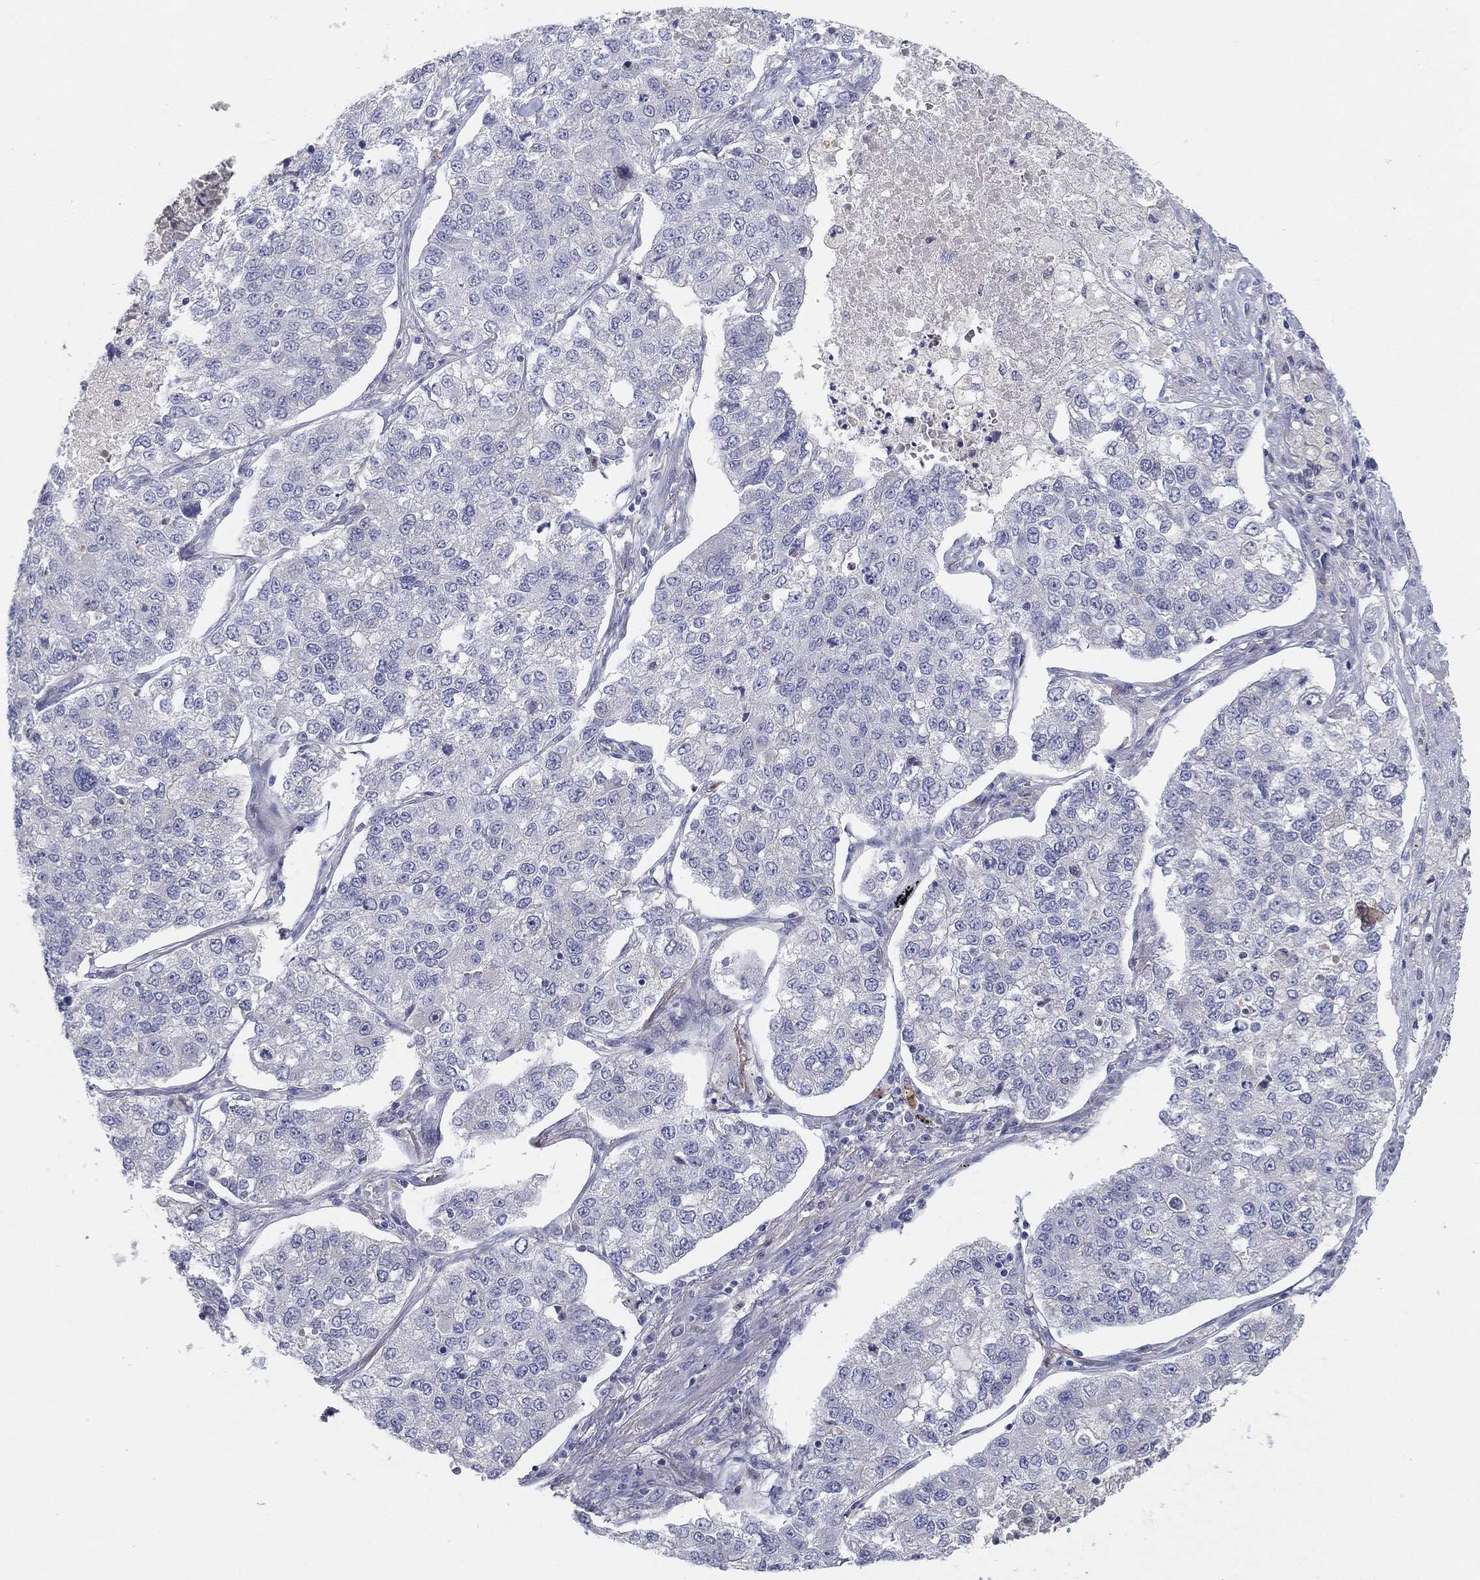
{"staining": {"intensity": "negative", "quantity": "none", "location": "none"}, "tissue": "lung cancer", "cell_type": "Tumor cells", "image_type": "cancer", "snomed": [{"axis": "morphology", "description": "Adenocarcinoma, NOS"}, {"axis": "topography", "description": "Lung"}], "caption": "Adenocarcinoma (lung) stained for a protein using IHC exhibits no positivity tumor cells.", "gene": "AMN1", "patient": {"sex": "male", "age": 49}}